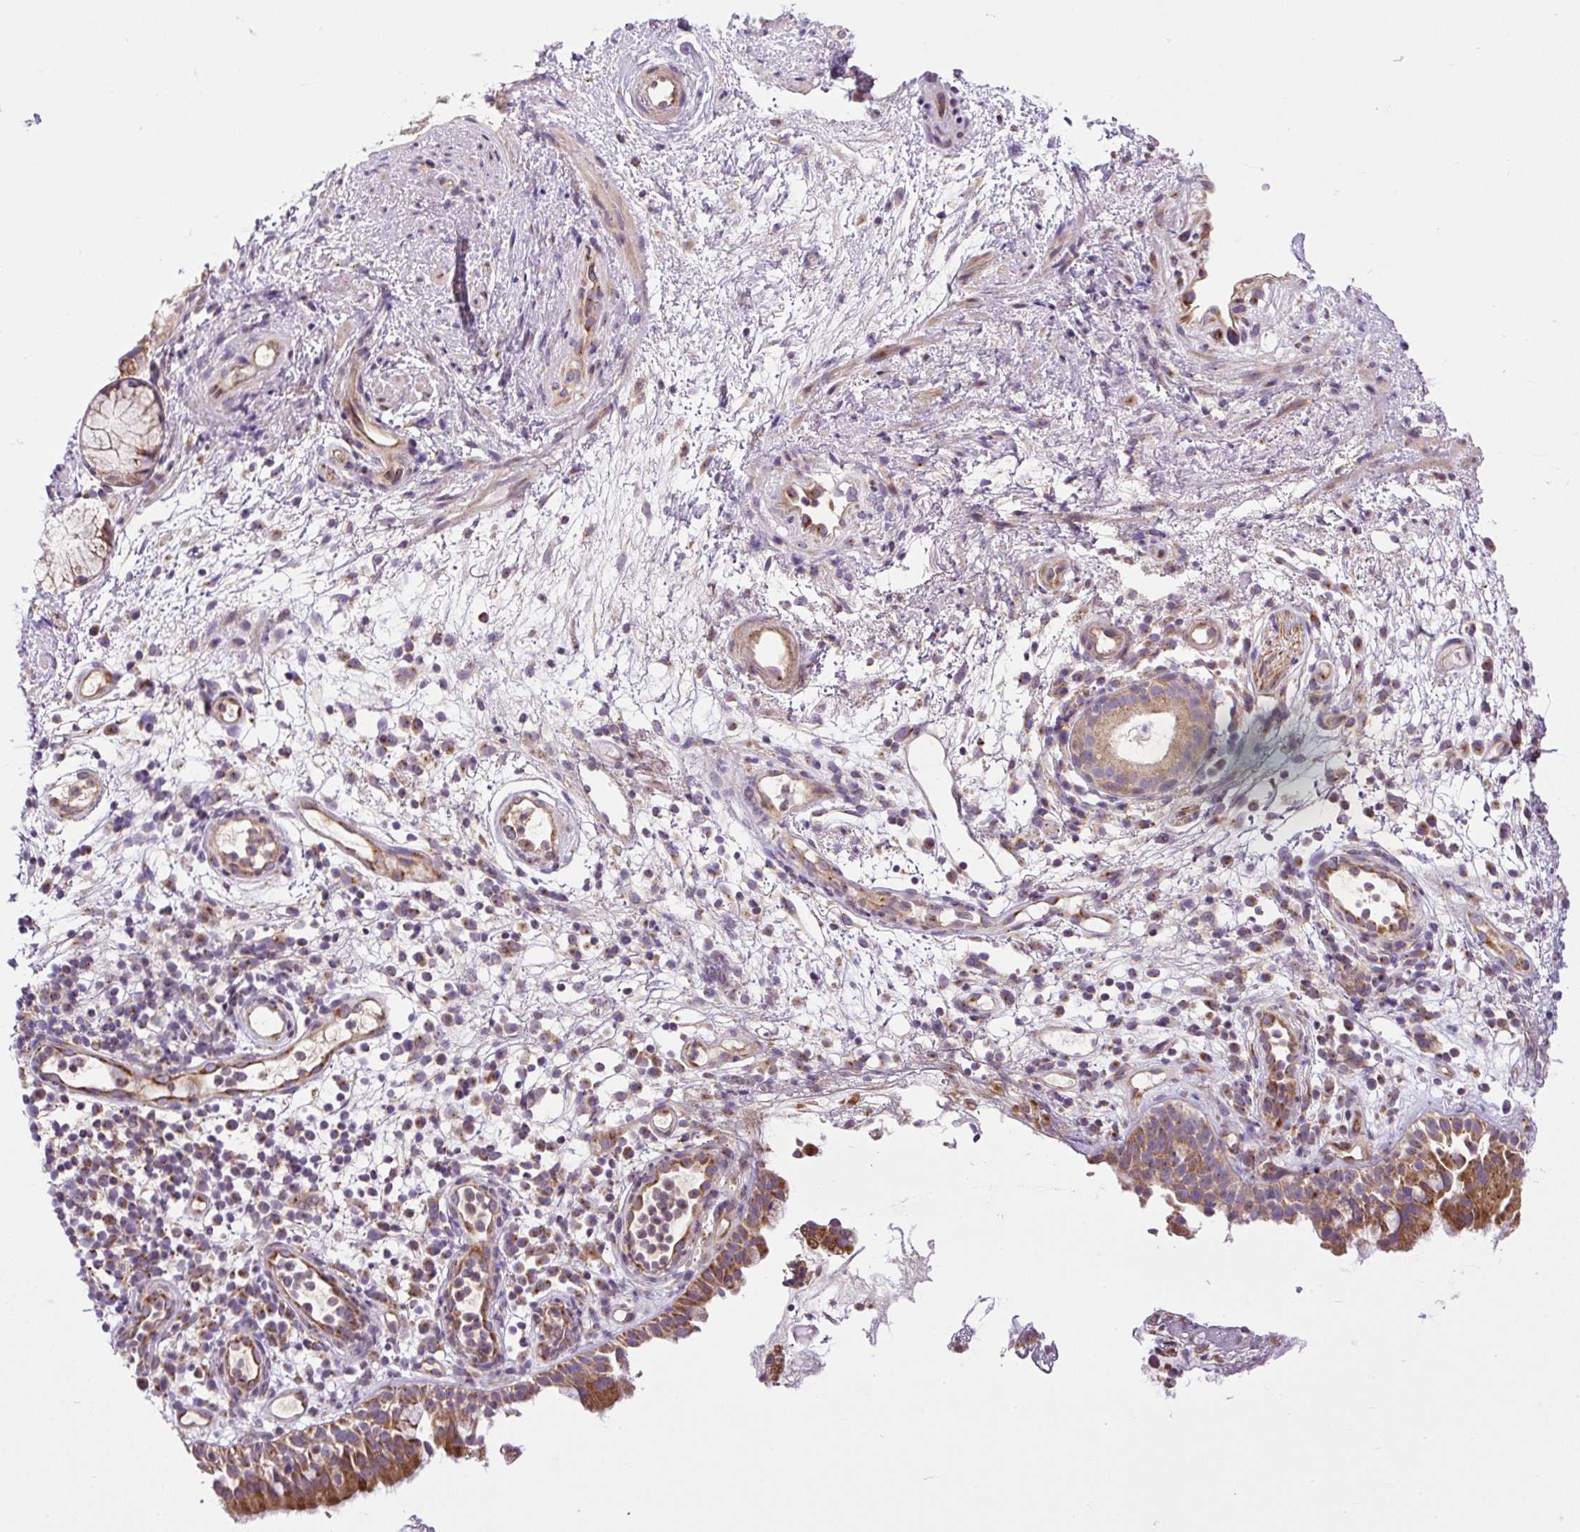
{"staining": {"intensity": "moderate", "quantity": "25%-75%", "location": "cytoplasmic/membranous"}, "tissue": "nasopharynx", "cell_type": "Respiratory epithelial cells", "image_type": "normal", "snomed": [{"axis": "morphology", "description": "Normal tissue, NOS"}, {"axis": "morphology", "description": "Inflammation, NOS"}, {"axis": "topography", "description": "Nasopharynx"}], "caption": "IHC of unremarkable human nasopharynx reveals medium levels of moderate cytoplasmic/membranous staining in about 25%-75% of respiratory epithelial cells.", "gene": "ZNF547", "patient": {"sex": "male", "age": 54}}